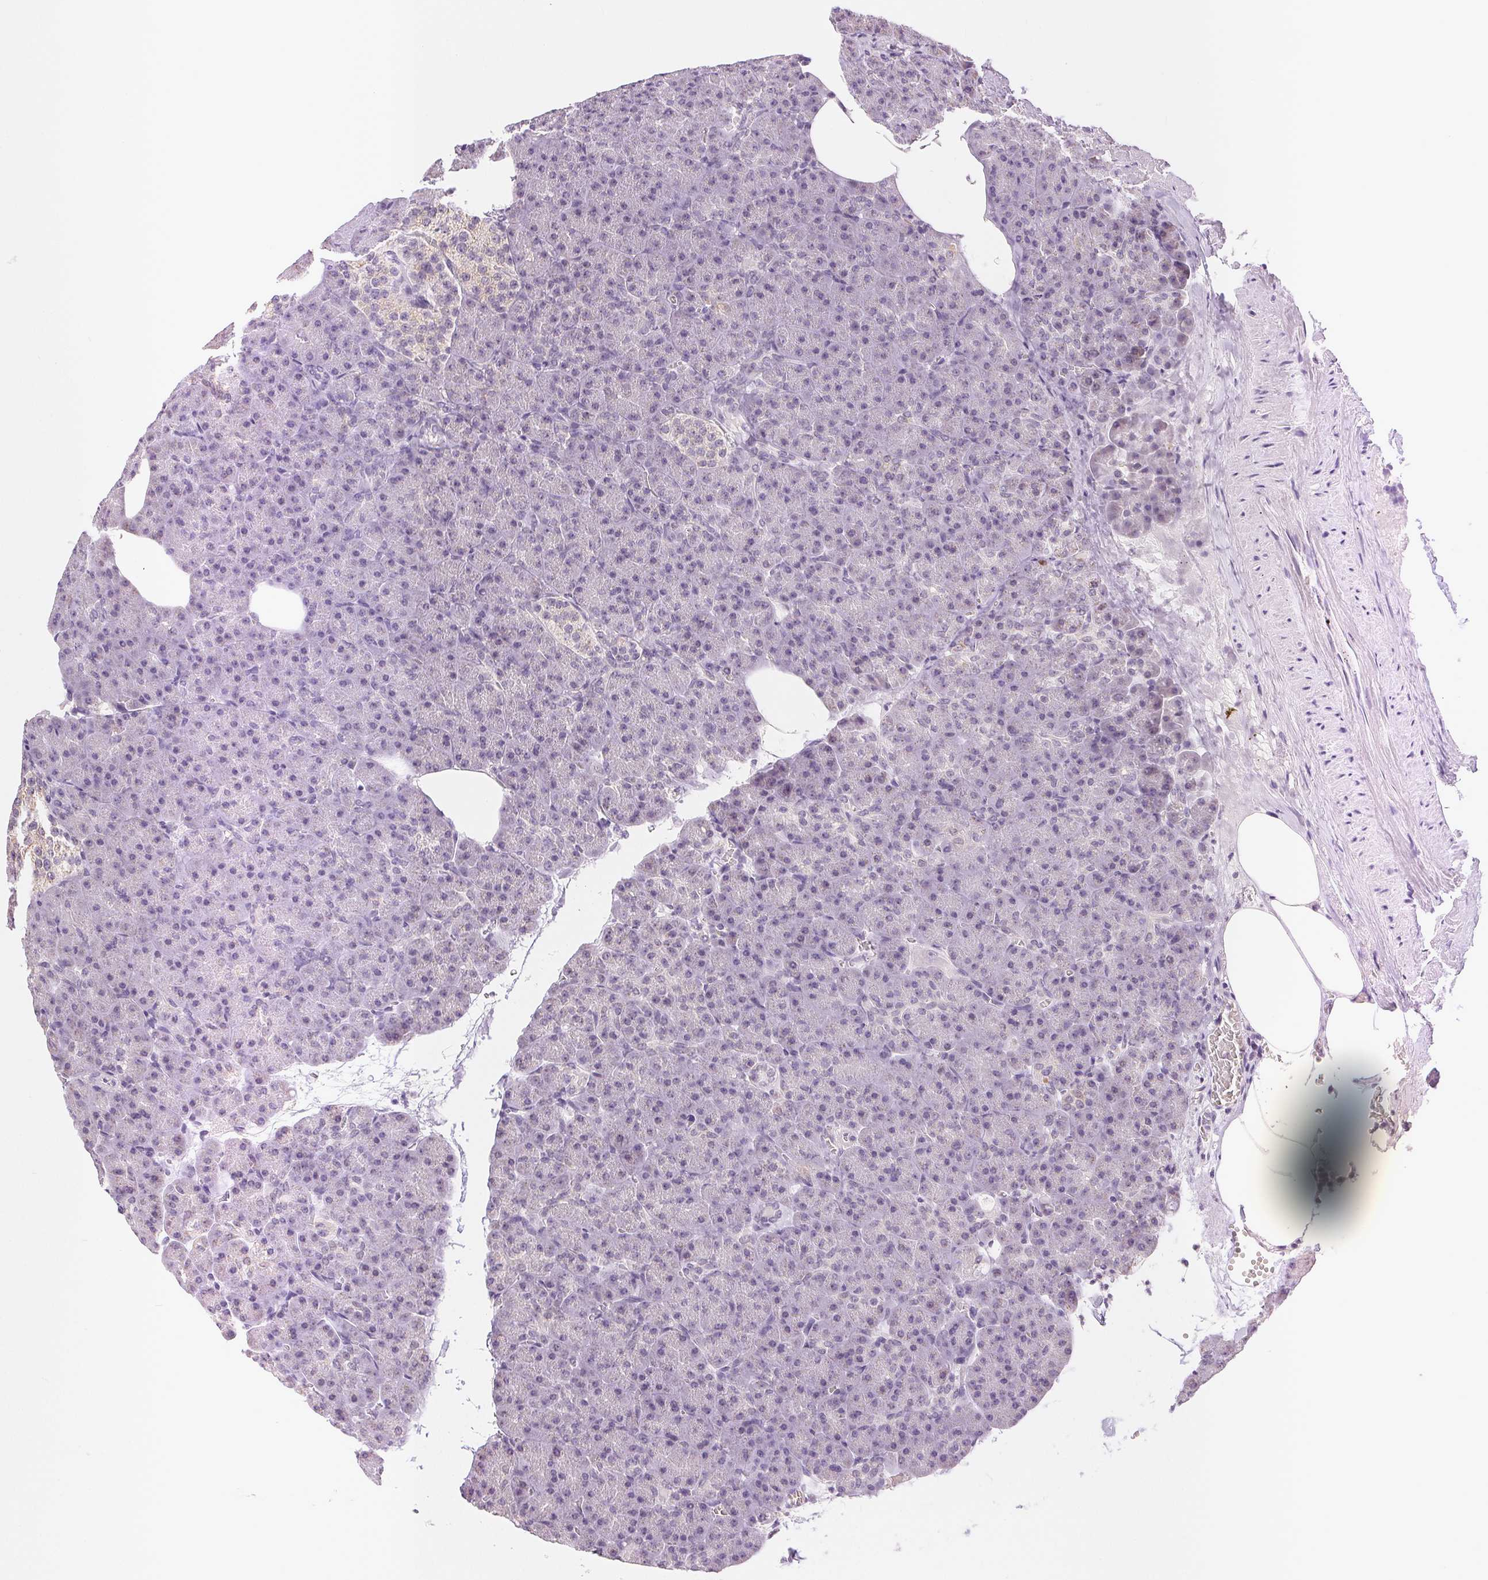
{"staining": {"intensity": "negative", "quantity": "none", "location": "none"}, "tissue": "pancreas", "cell_type": "Exocrine glandular cells", "image_type": "normal", "snomed": [{"axis": "morphology", "description": "Normal tissue, NOS"}, {"axis": "topography", "description": "Pancreas"}], "caption": "This micrograph is of normal pancreas stained with immunohistochemistry to label a protein in brown with the nuclei are counter-stained blue. There is no staining in exocrine glandular cells.", "gene": "POU2F2", "patient": {"sex": "female", "age": 74}}